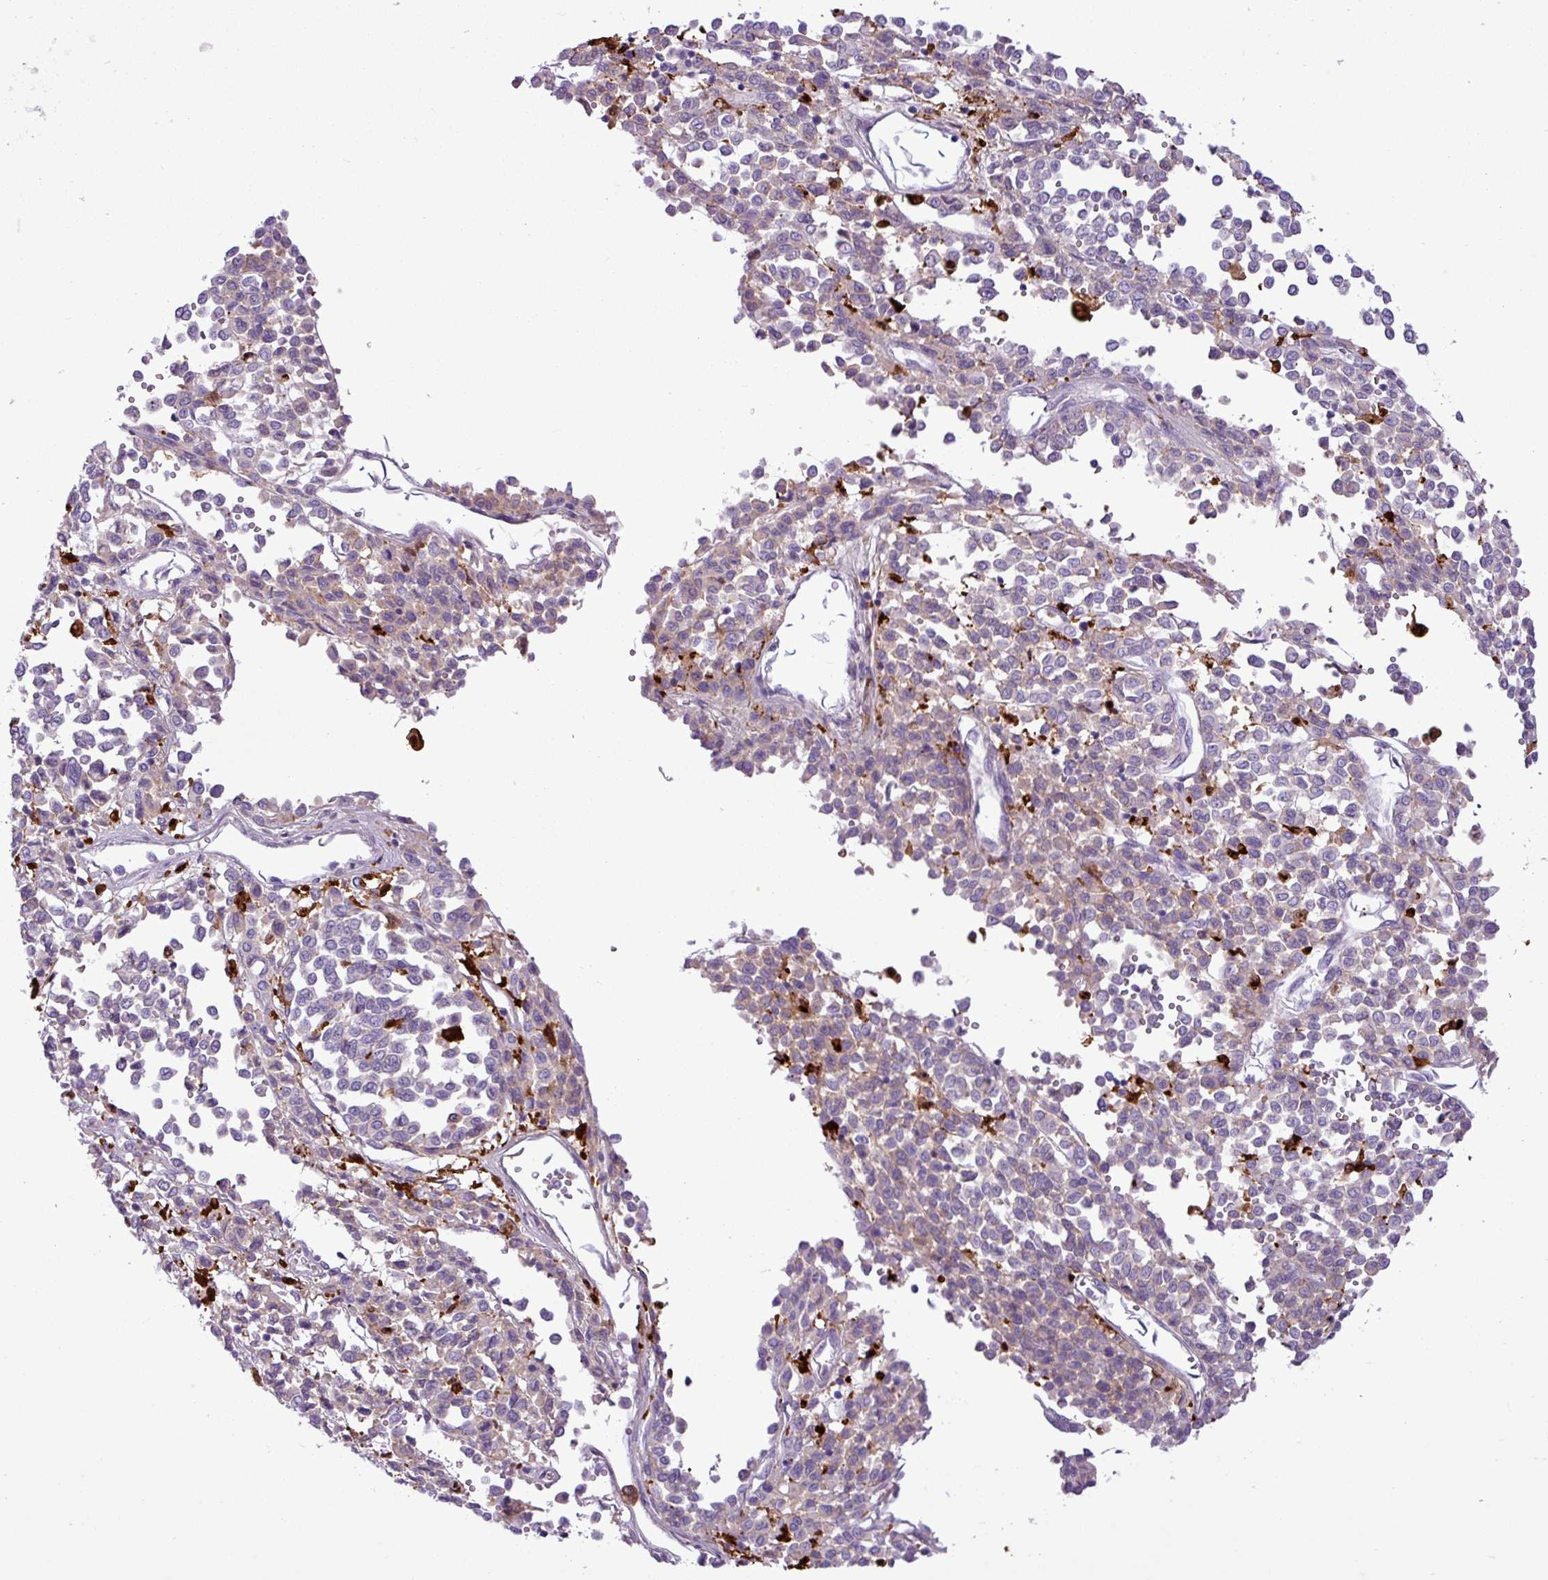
{"staining": {"intensity": "negative", "quantity": "none", "location": "none"}, "tissue": "melanoma", "cell_type": "Tumor cells", "image_type": "cancer", "snomed": [{"axis": "morphology", "description": "Malignant melanoma, Metastatic site"}, {"axis": "topography", "description": "Pancreas"}], "caption": "Immunohistochemistry of human melanoma reveals no positivity in tumor cells. (Stains: DAB immunohistochemistry (IHC) with hematoxylin counter stain, Microscopy: brightfield microscopy at high magnification).", "gene": "TMEM200C", "patient": {"sex": "female", "age": 30}}